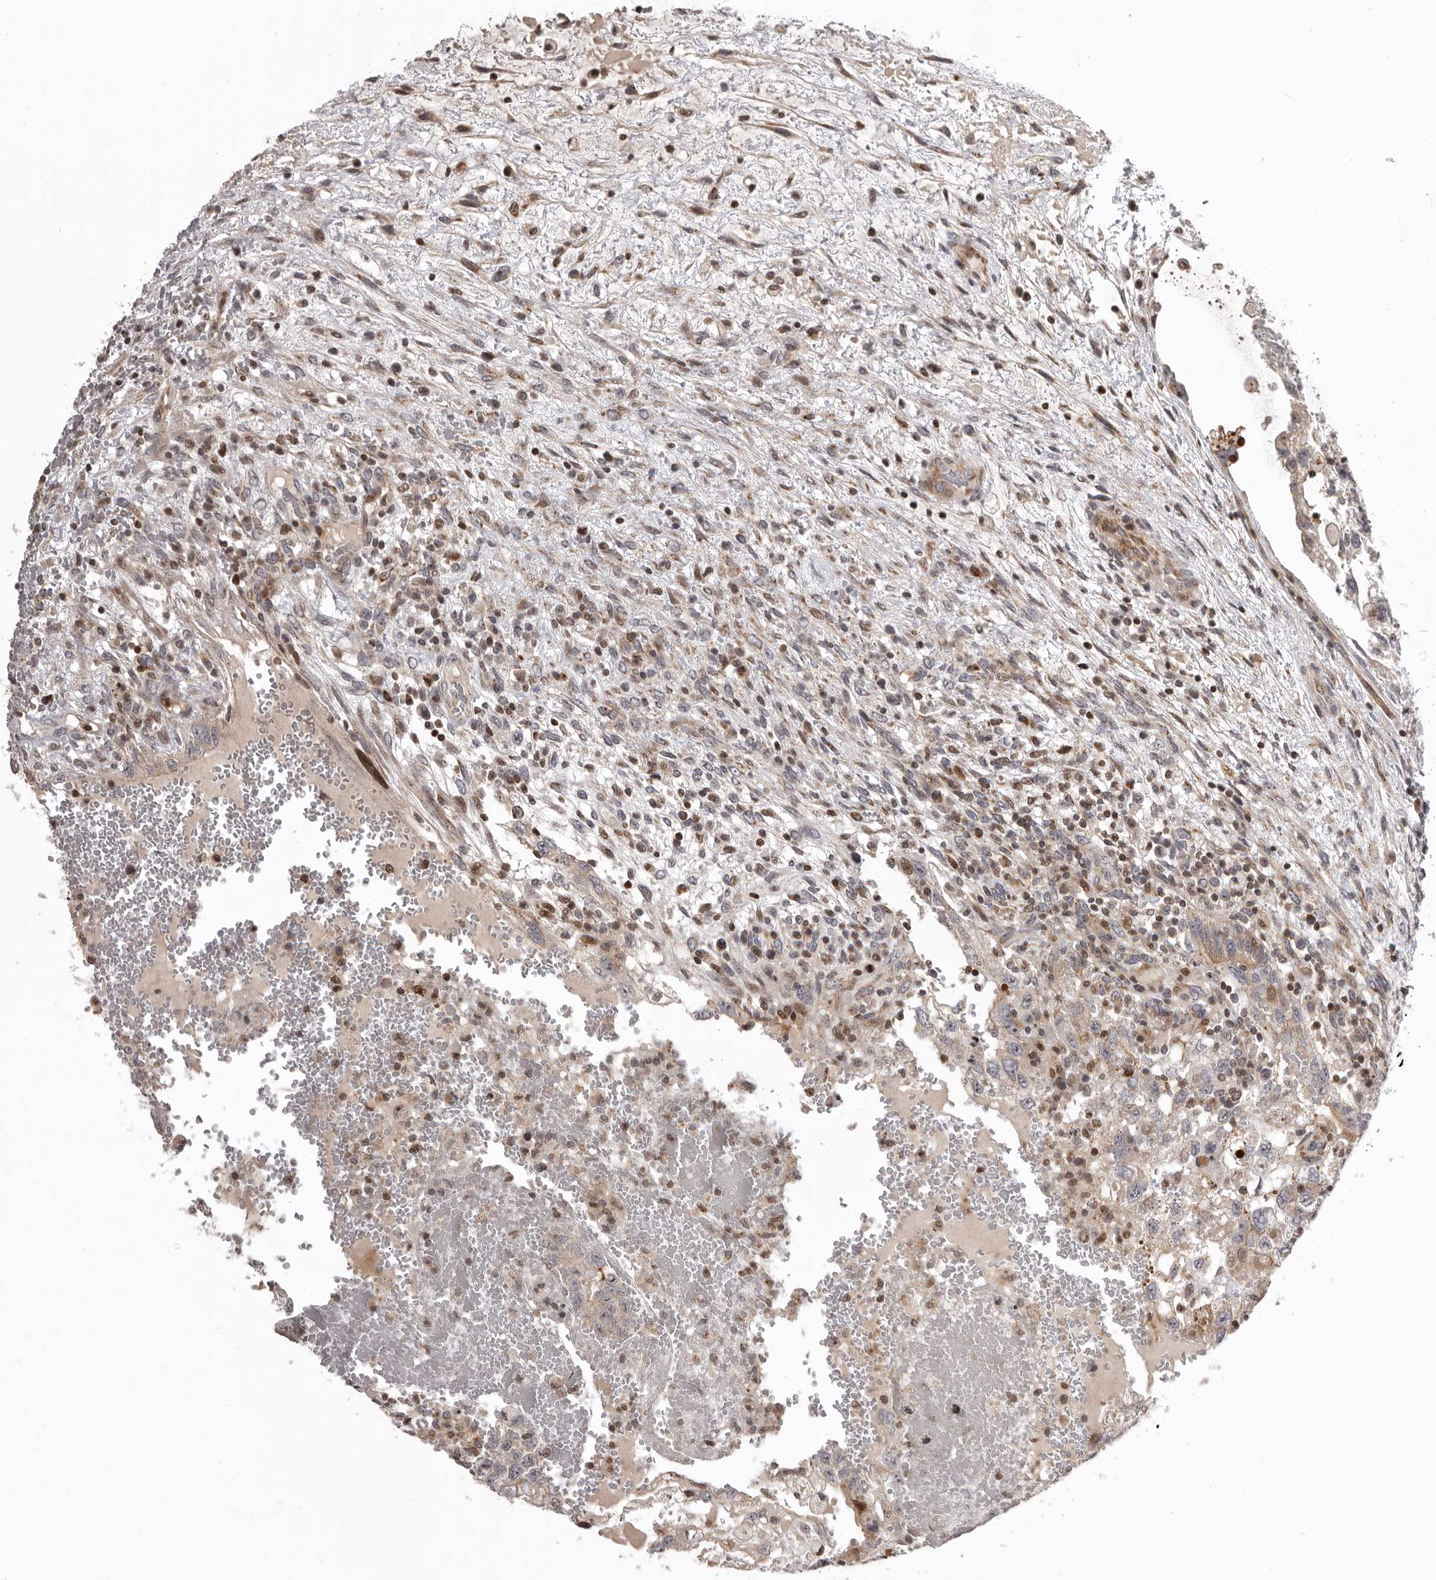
{"staining": {"intensity": "moderate", "quantity": "<25%", "location": "cytoplasmic/membranous,nuclear"}, "tissue": "testis cancer", "cell_type": "Tumor cells", "image_type": "cancer", "snomed": [{"axis": "morphology", "description": "Carcinoma, Embryonal, NOS"}, {"axis": "topography", "description": "Testis"}], "caption": "Immunohistochemical staining of human testis cancer (embryonal carcinoma) demonstrates low levels of moderate cytoplasmic/membranous and nuclear protein positivity in approximately <25% of tumor cells.", "gene": "AZIN1", "patient": {"sex": "male", "age": 36}}